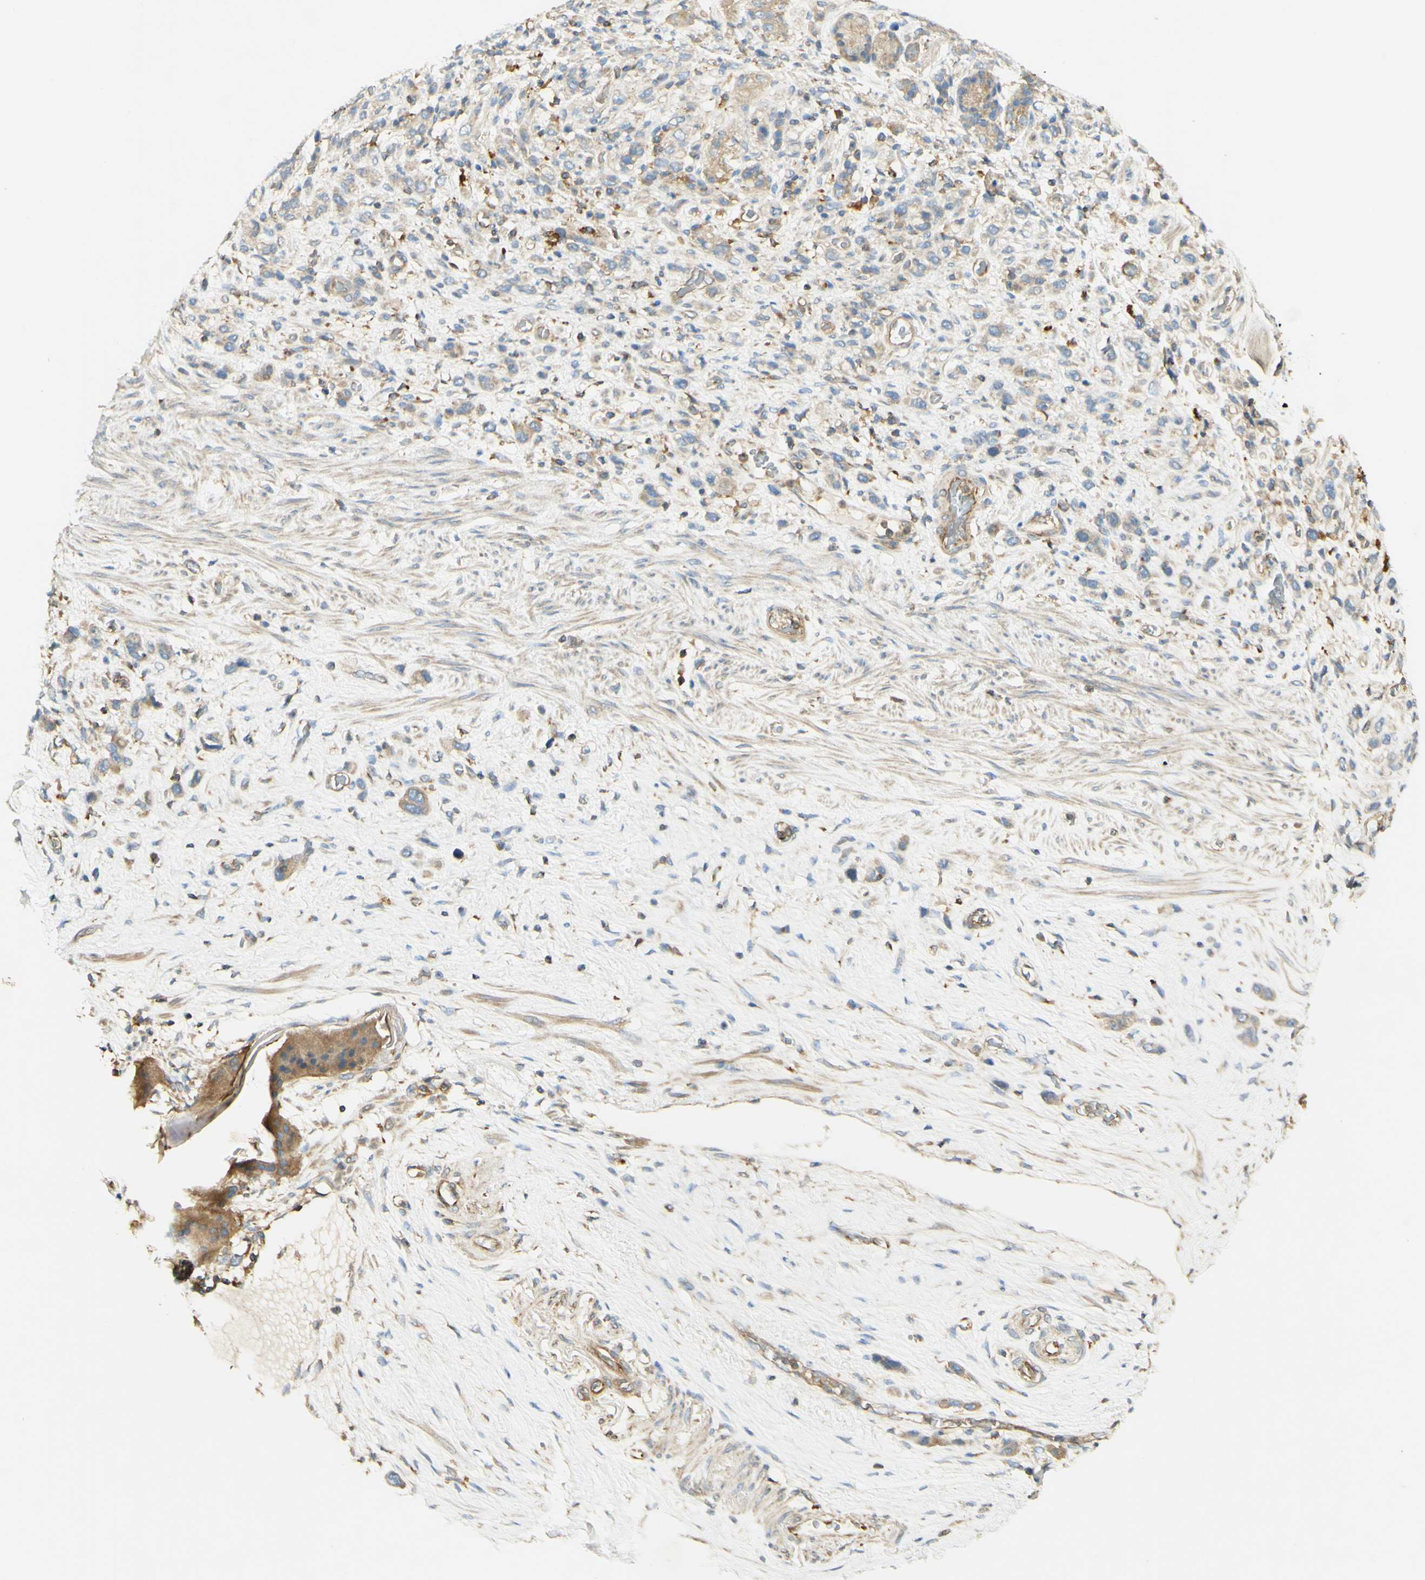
{"staining": {"intensity": "weak", "quantity": "25%-75%", "location": "cytoplasmic/membranous"}, "tissue": "stomach cancer", "cell_type": "Tumor cells", "image_type": "cancer", "snomed": [{"axis": "morphology", "description": "Adenocarcinoma, NOS"}, {"axis": "morphology", "description": "Adenocarcinoma, High grade"}, {"axis": "topography", "description": "Stomach, upper"}, {"axis": "topography", "description": "Stomach, lower"}], "caption": "About 25%-75% of tumor cells in human adenocarcinoma (high-grade) (stomach) demonstrate weak cytoplasmic/membranous protein staining as visualized by brown immunohistochemical staining.", "gene": "IKBKG", "patient": {"sex": "female", "age": 65}}